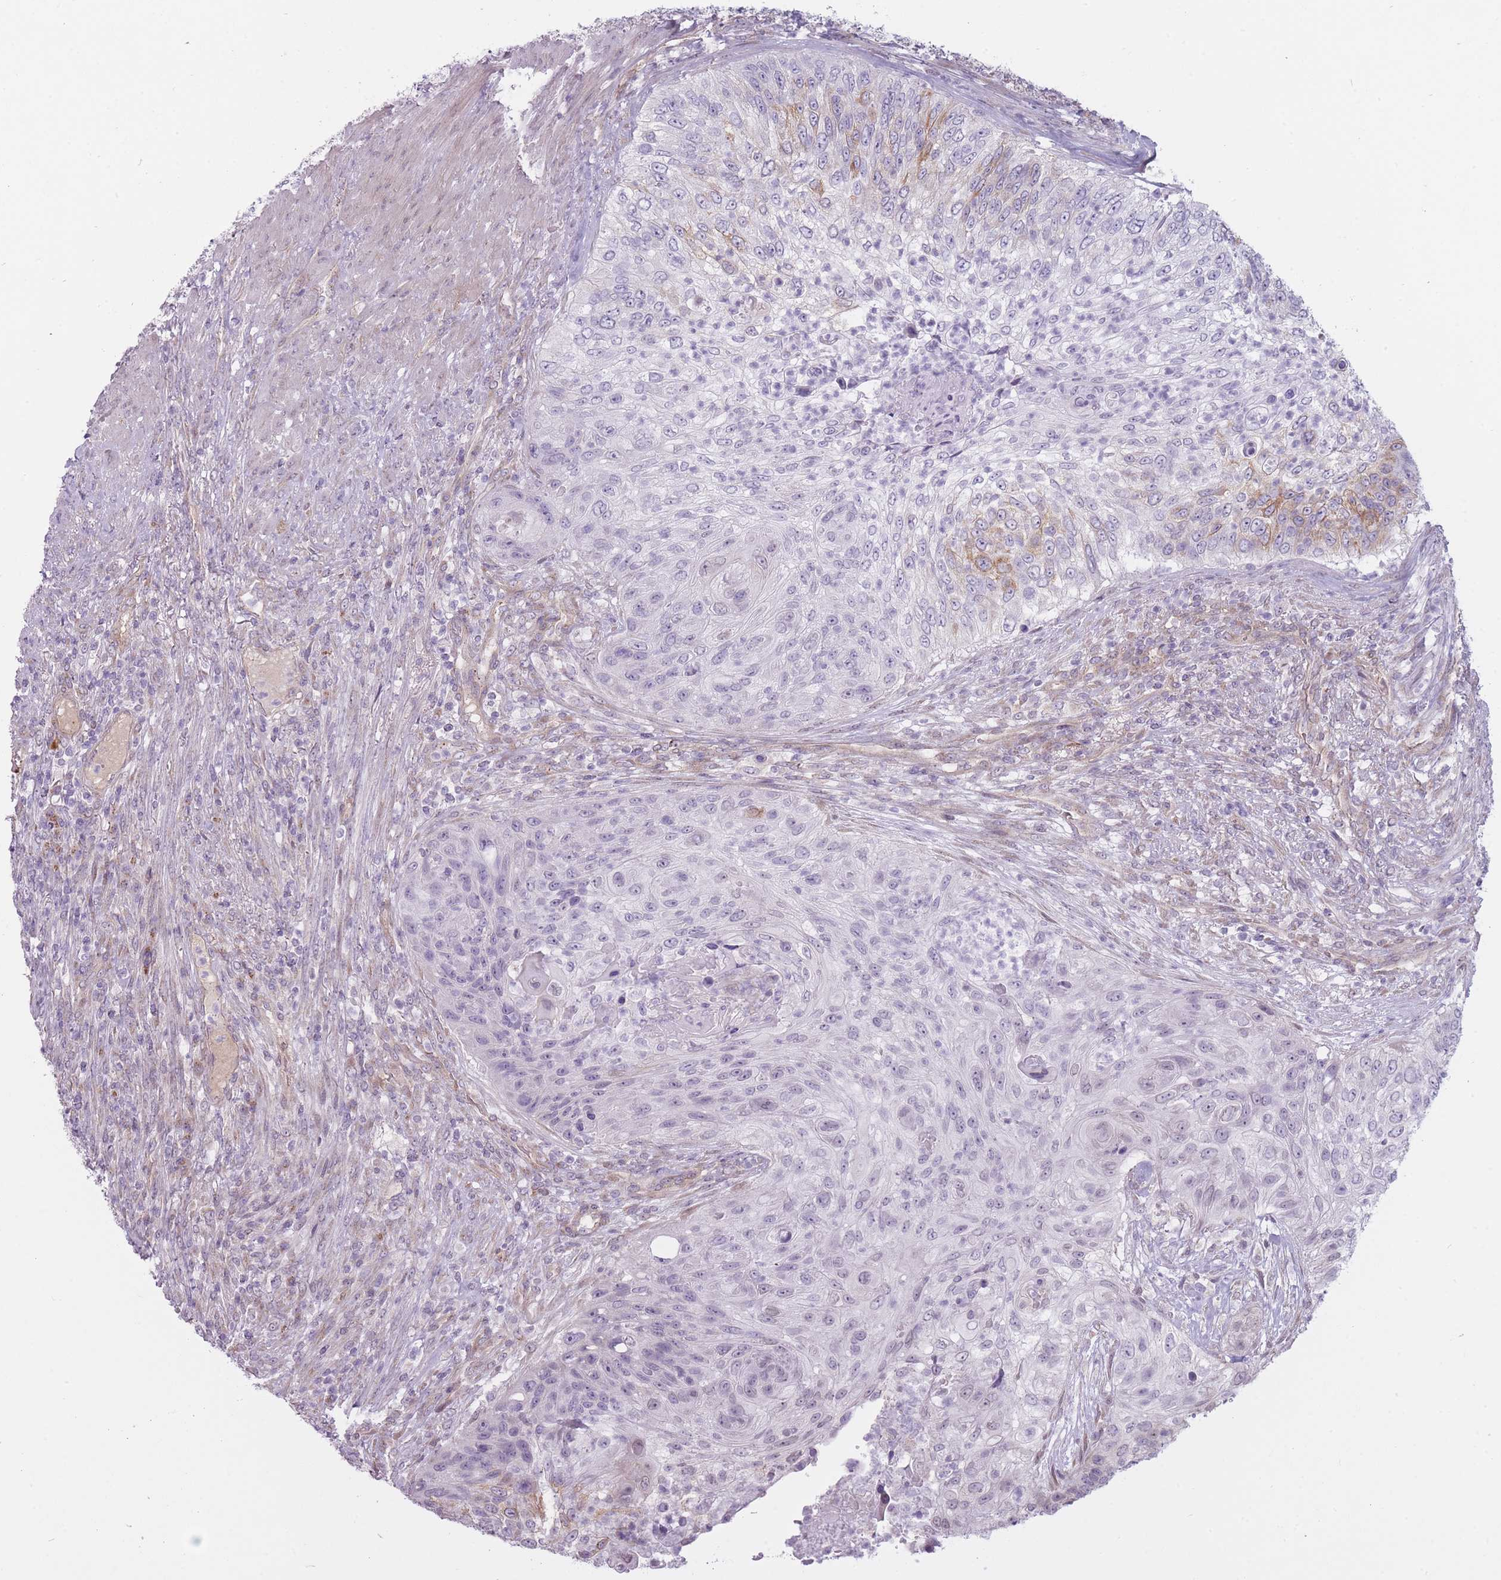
{"staining": {"intensity": "negative", "quantity": "none", "location": "none"}, "tissue": "urothelial cancer", "cell_type": "Tumor cells", "image_type": "cancer", "snomed": [{"axis": "morphology", "description": "Urothelial carcinoma, High grade"}, {"axis": "topography", "description": "Urinary bladder"}], "caption": "IHC micrograph of neoplastic tissue: human urothelial cancer stained with DAB (3,3'-diaminobenzidine) displays no significant protein positivity in tumor cells.", "gene": "PGRMC2", "patient": {"sex": "female", "age": 60}}